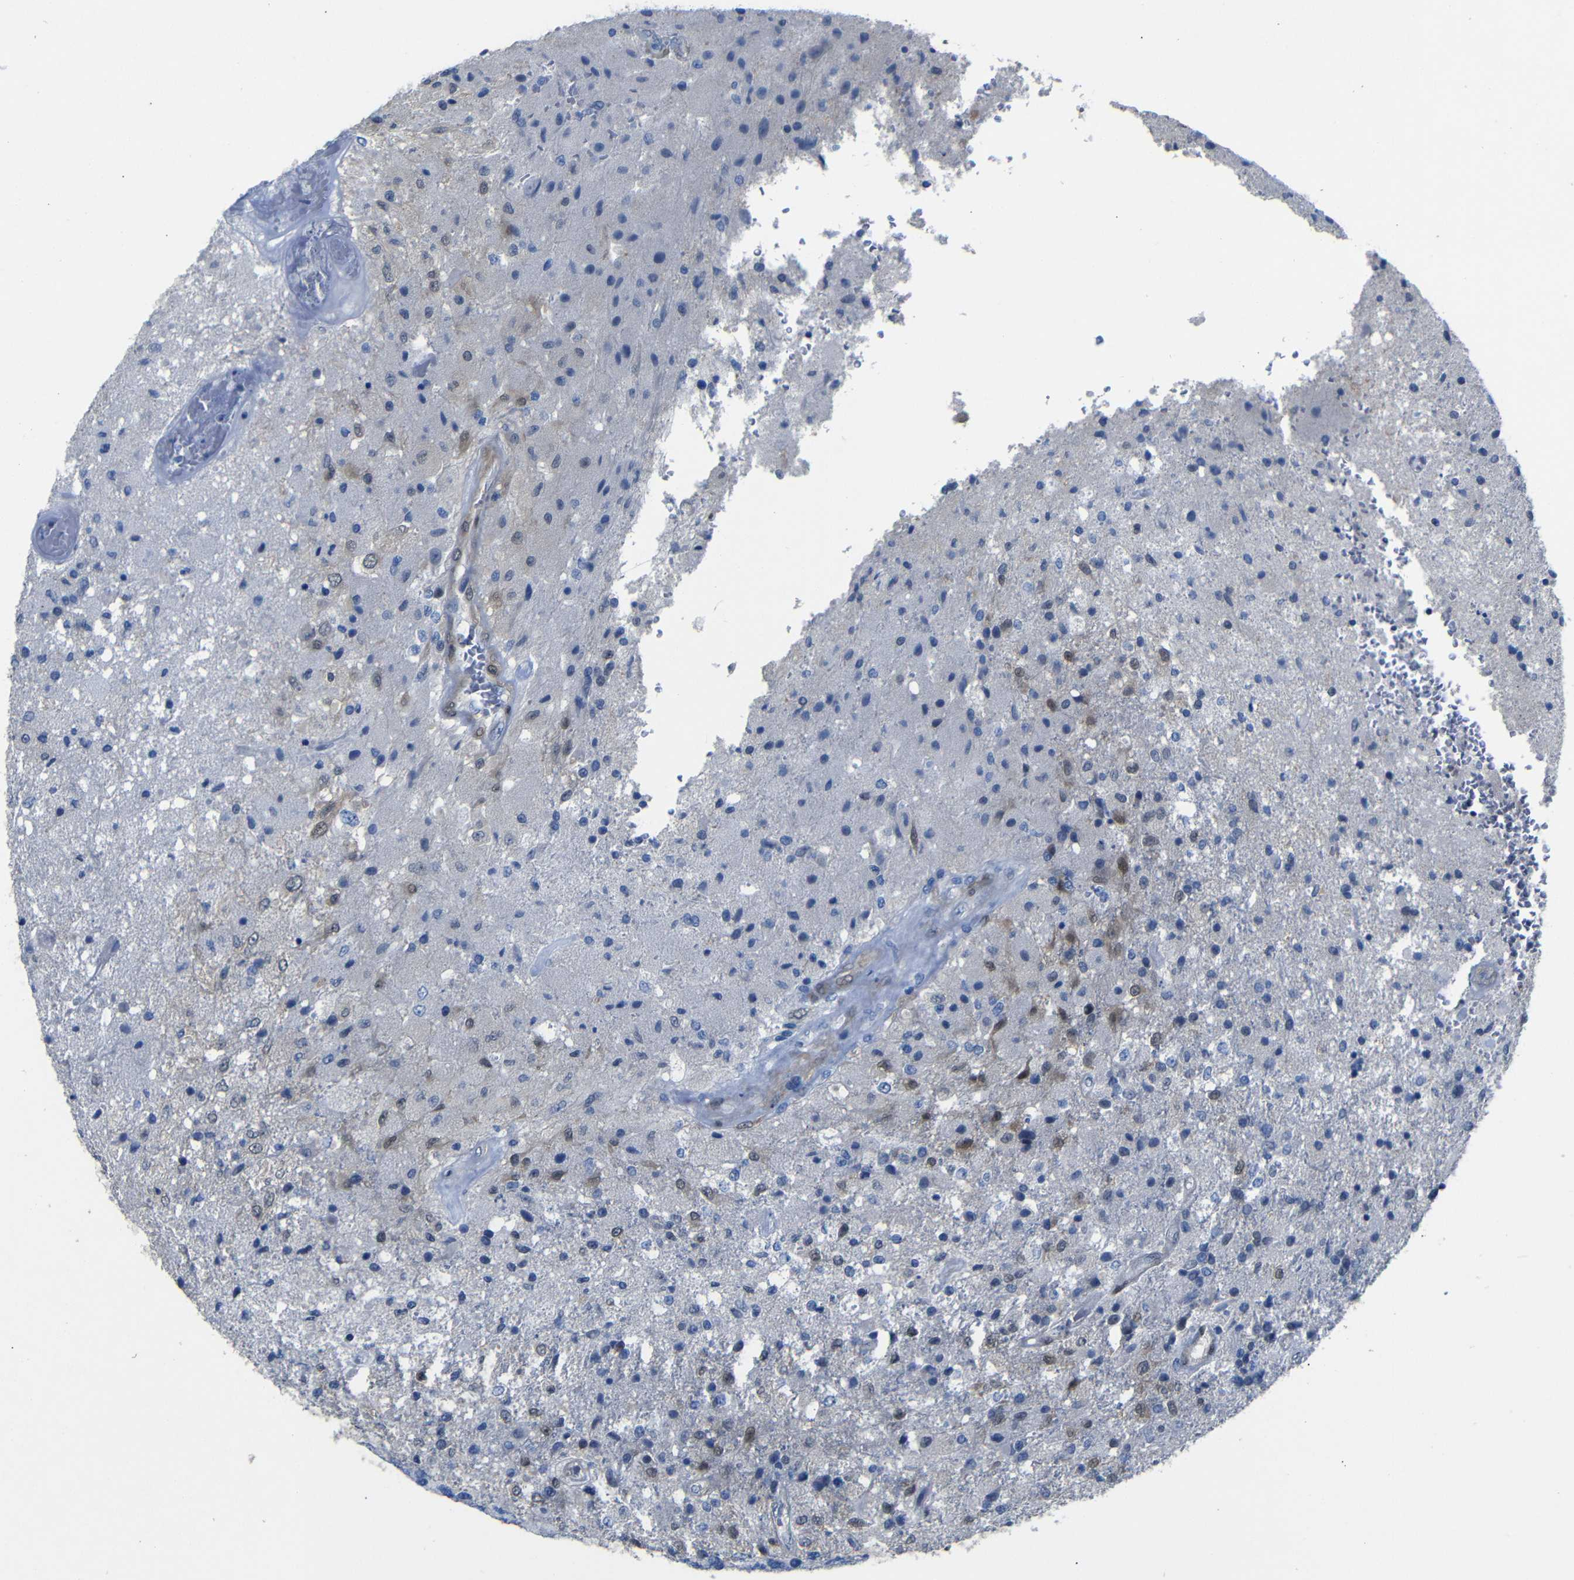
{"staining": {"intensity": "weak", "quantity": "<25%", "location": "nuclear"}, "tissue": "glioma", "cell_type": "Tumor cells", "image_type": "cancer", "snomed": [{"axis": "morphology", "description": "Normal tissue, NOS"}, {"axis": "morphology", "description": "Glioma, malignant, High grade"}, {"axis": "topography", "description": "Cerebral cortex"}], "caption": "Immunohistochemical staining of malignant glioma (high-grade) demonstrates no significant expression in tumor cells. (DAB immunohistochemistry, high magnification).", "gene": "YAP1", "patient": {"sex": "male", "age": 77}}